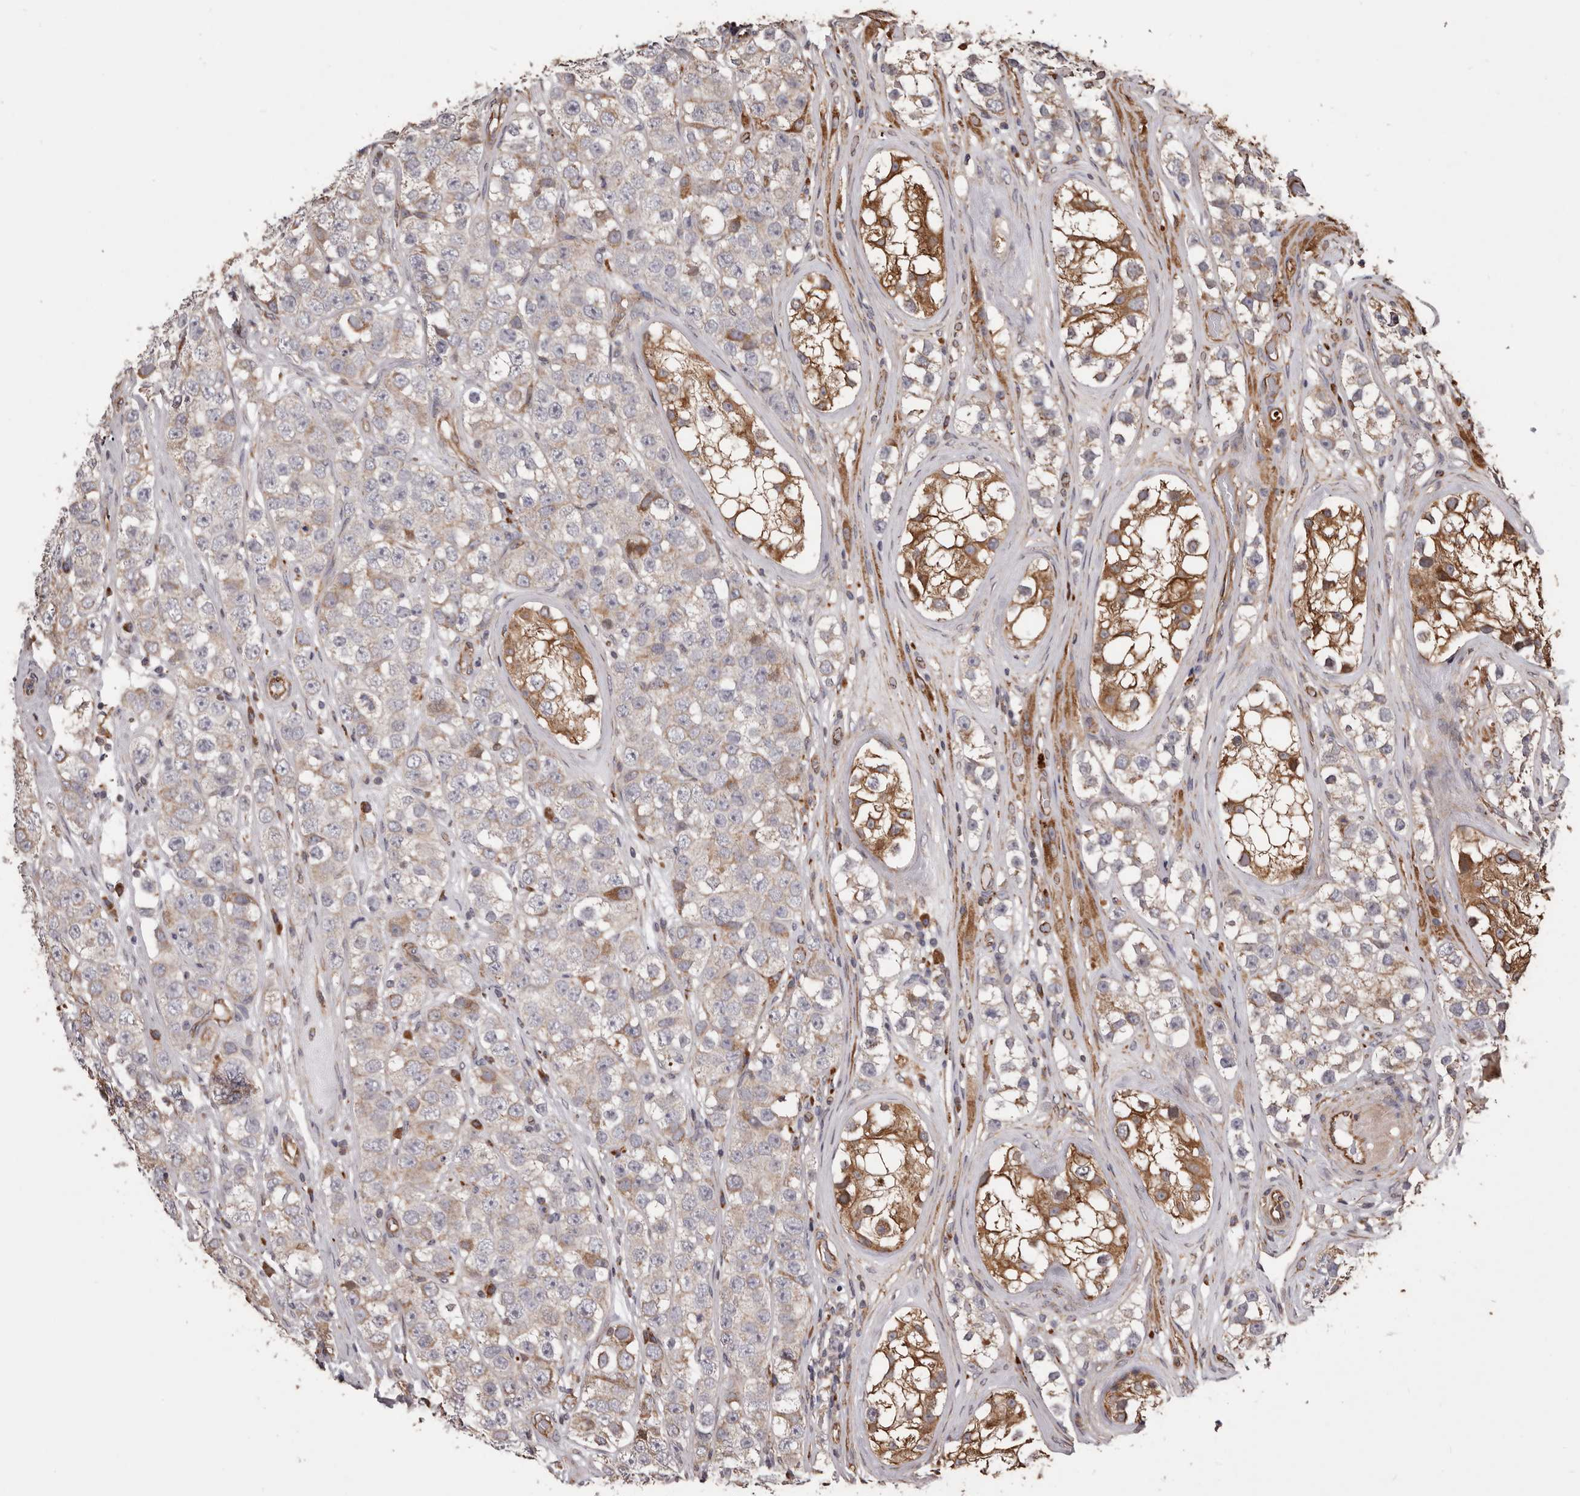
{"staining": {"intensity": "weak", "quantity": ">75%", "location": "cytoplasmic/membranous"}, "tissue": "testis cancer", "cell_type": "Tumor cells", "image_type": "cancer", "snomed": [{"axis": "morphology", "description": "Seminoma, NOS"}, {"axis": "topography", "description": "Testis"}], "caption": "Protein expression by immunohistochemistry (IHC) demonstrates weak cytoplasmic/membranous expression in about >75% of tumor cells in testis cancer (seminoma). (Brightfield microscopy of DAB IHC at high magnification).", "gene": "CEP104", "patient": {"sex": "male", "age": 28}}